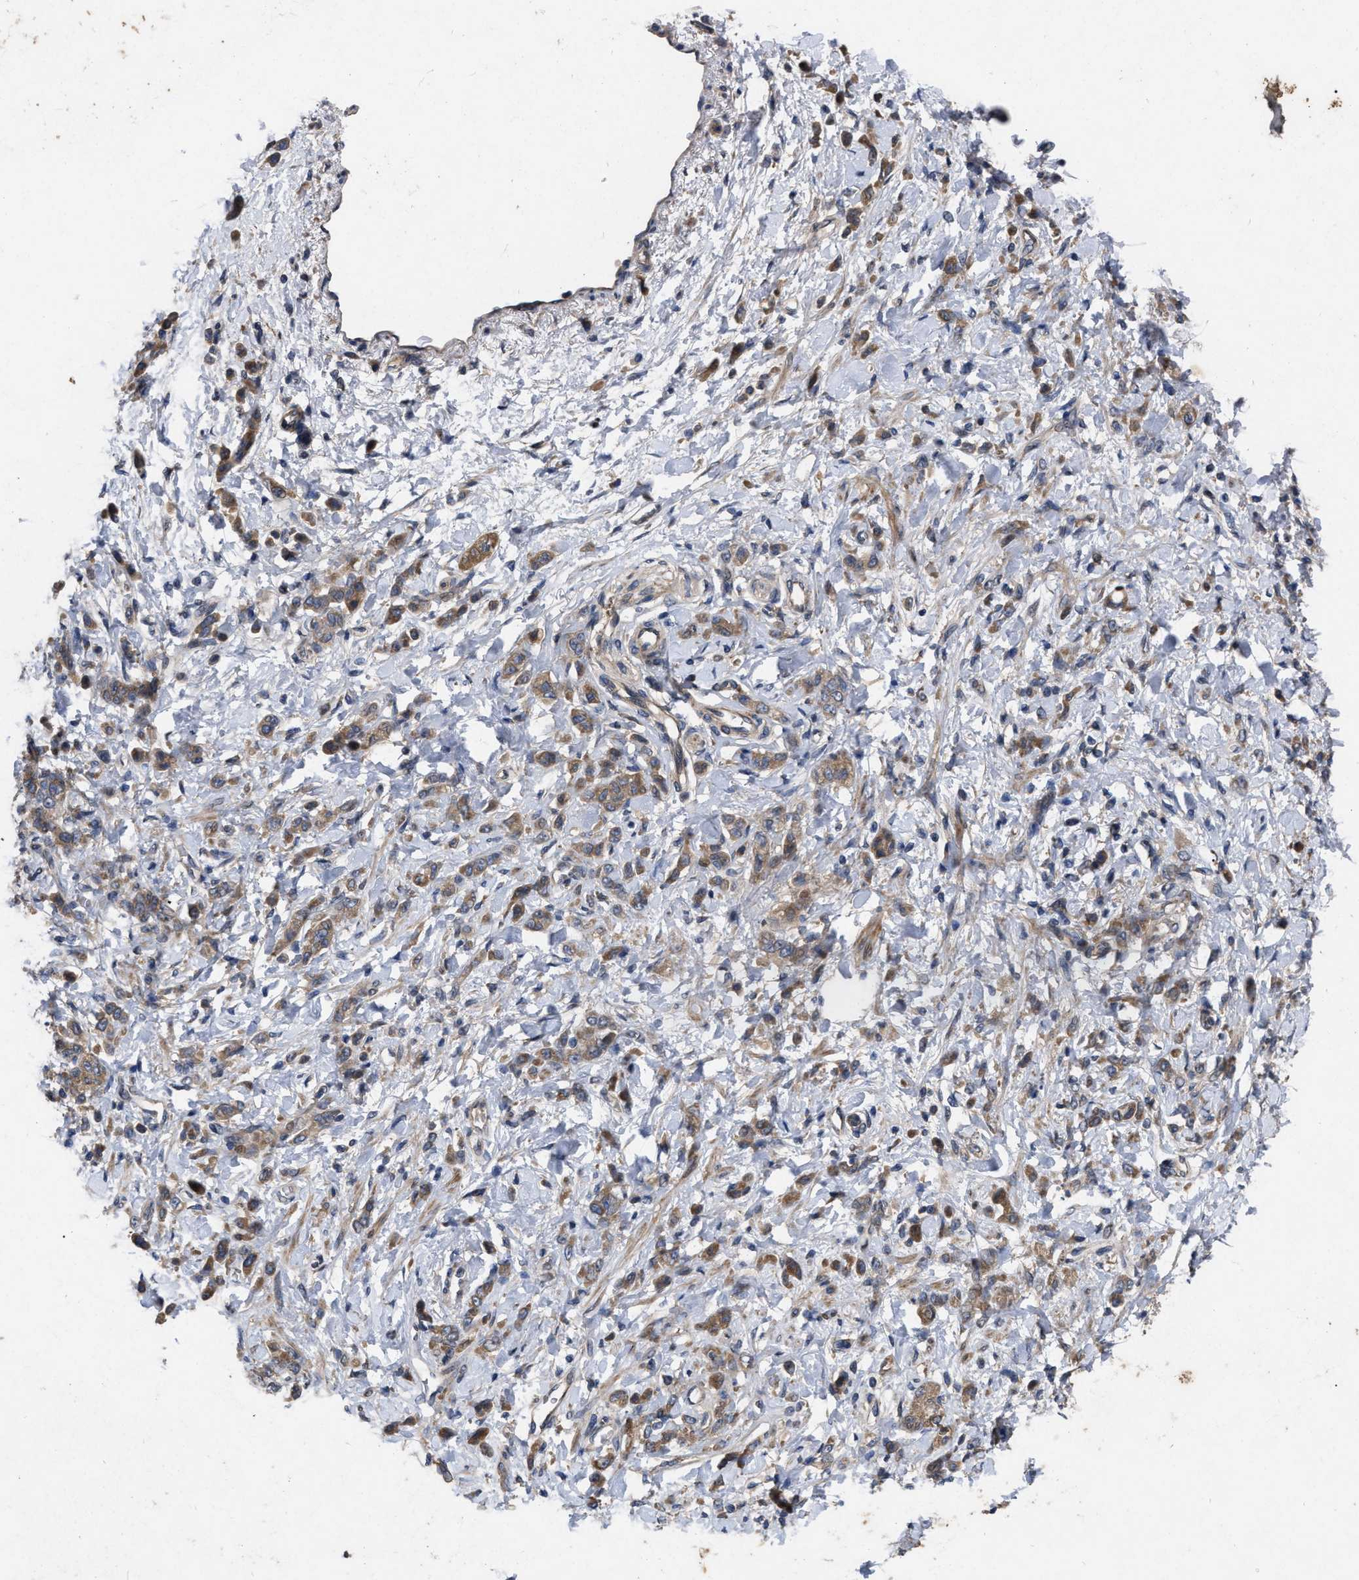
{"staining": {"intensity": "moderate", "quantity": ">75%", "location": "cytoplasmic/membranous"}, "tissue": "stomach cancer", "cell_type": "Tumor cells", "image_type": "cancer", "snomed": [{"axis": "morphology", "description": "Normal tissue, NOS"}, {"axis": "morphology", "description": "Adenocarcinoma, NOS"}, {"axis": "topography", "description": "Stomach"}], "caption": "About >75% of tumor cells in human adenocarcinoma (stomach) display moderate cytoplasmic/membranous protein staining as visualized by brown immunohistochemical staining.", "gene": "CDKN2C", "patient": {"sex": "male", "age": 82}}